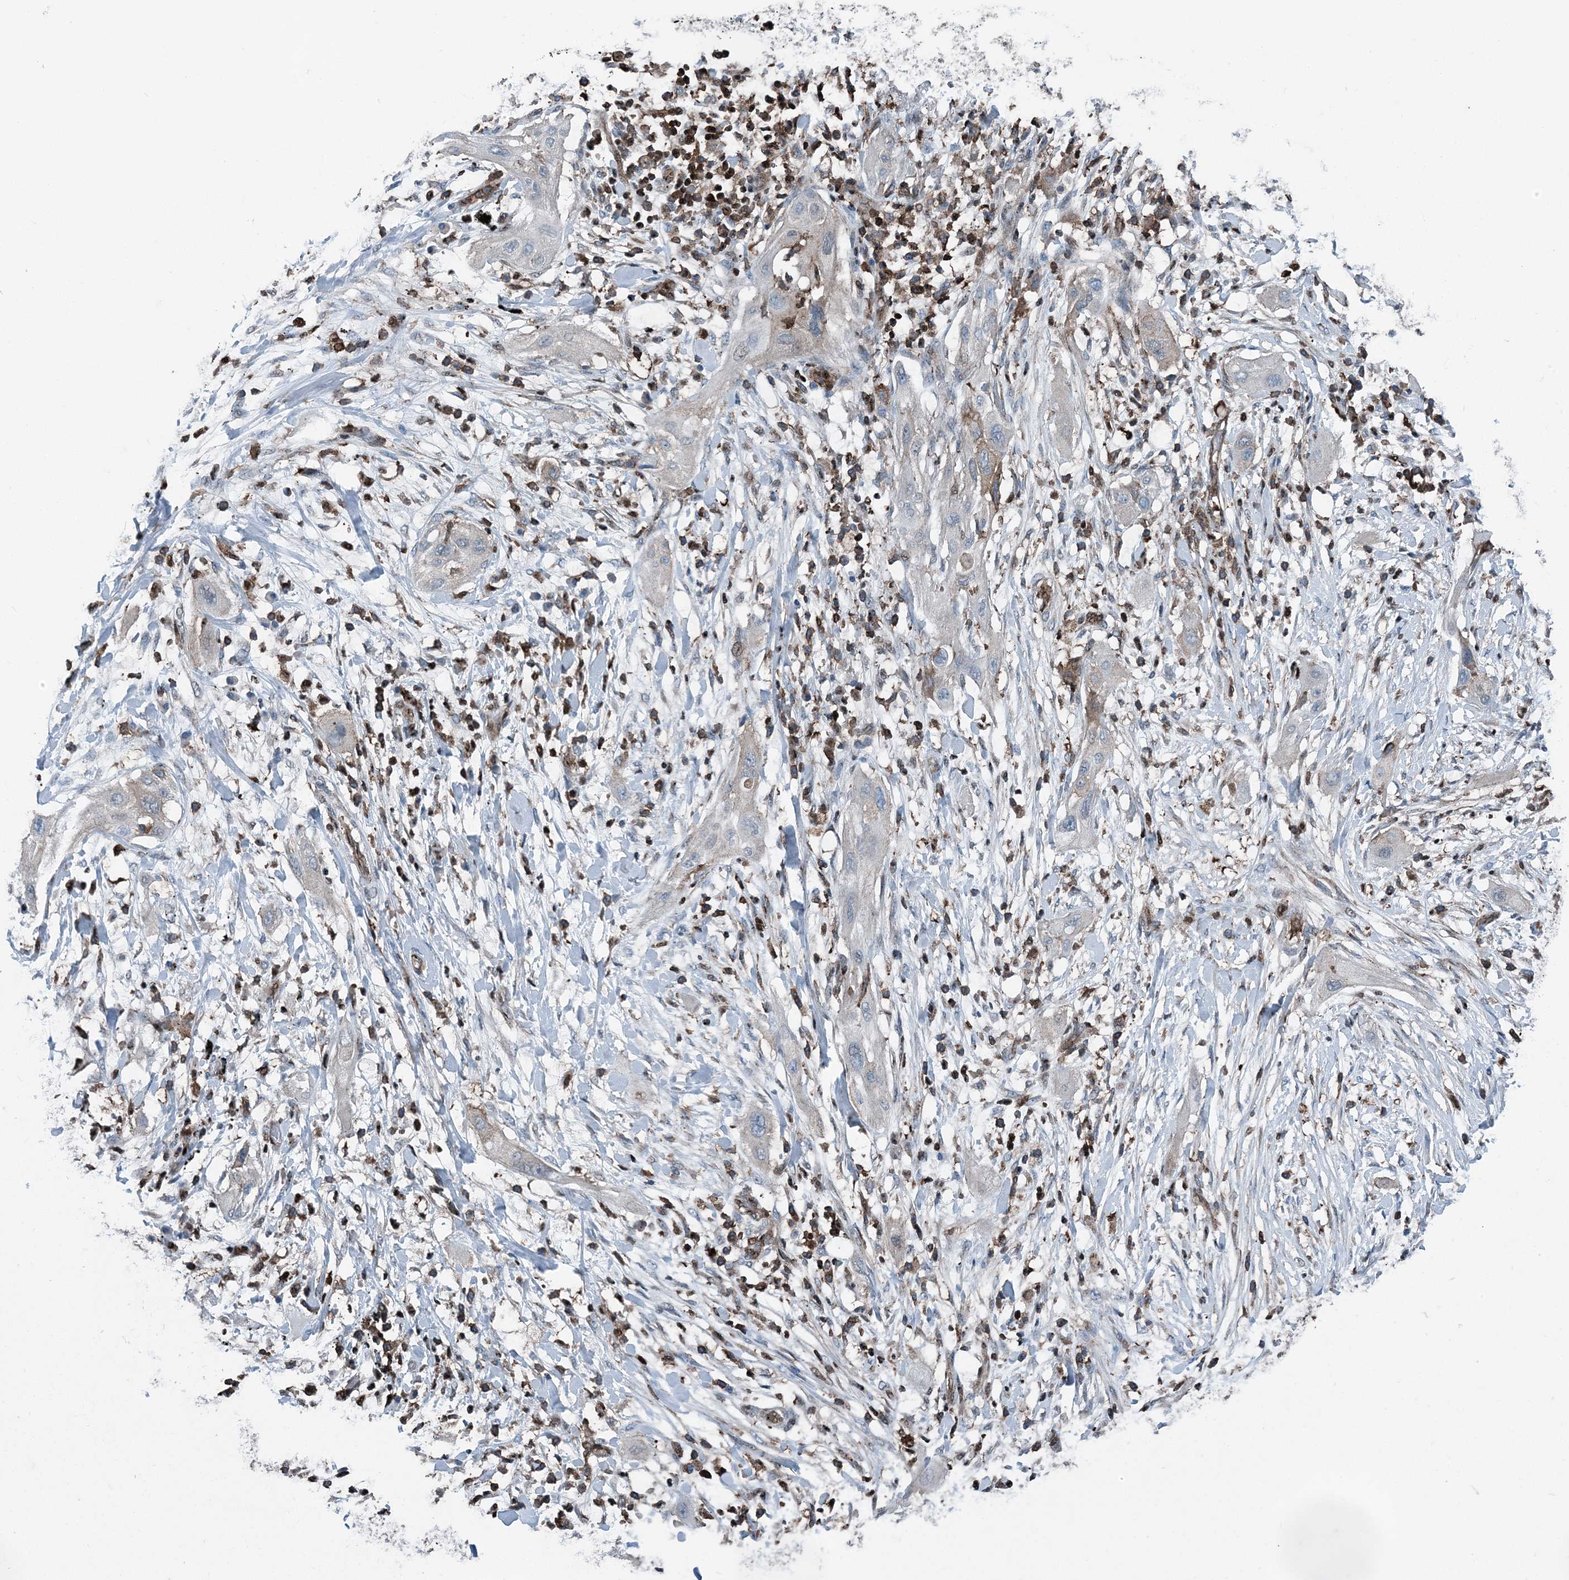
{"staining": {"intensity": "weak", "quantity": "<25%", "location": "cytoplasmic/membranous"}, "tissue": "lung cancer", "cell_type": "Tumor cells", "image_type": "cancer", "snomed": [{"axis": "morphology", "description": "Squamous cell carcinoma, NOS"}, {"axis": "topography", "description": "Lung"}], "caption": "There is no significant positivity in tumor cells of lung cancer (squamous cell carcinoma).", "gene": "CFL1", "patient": {"sex": "female", "age": 47}}